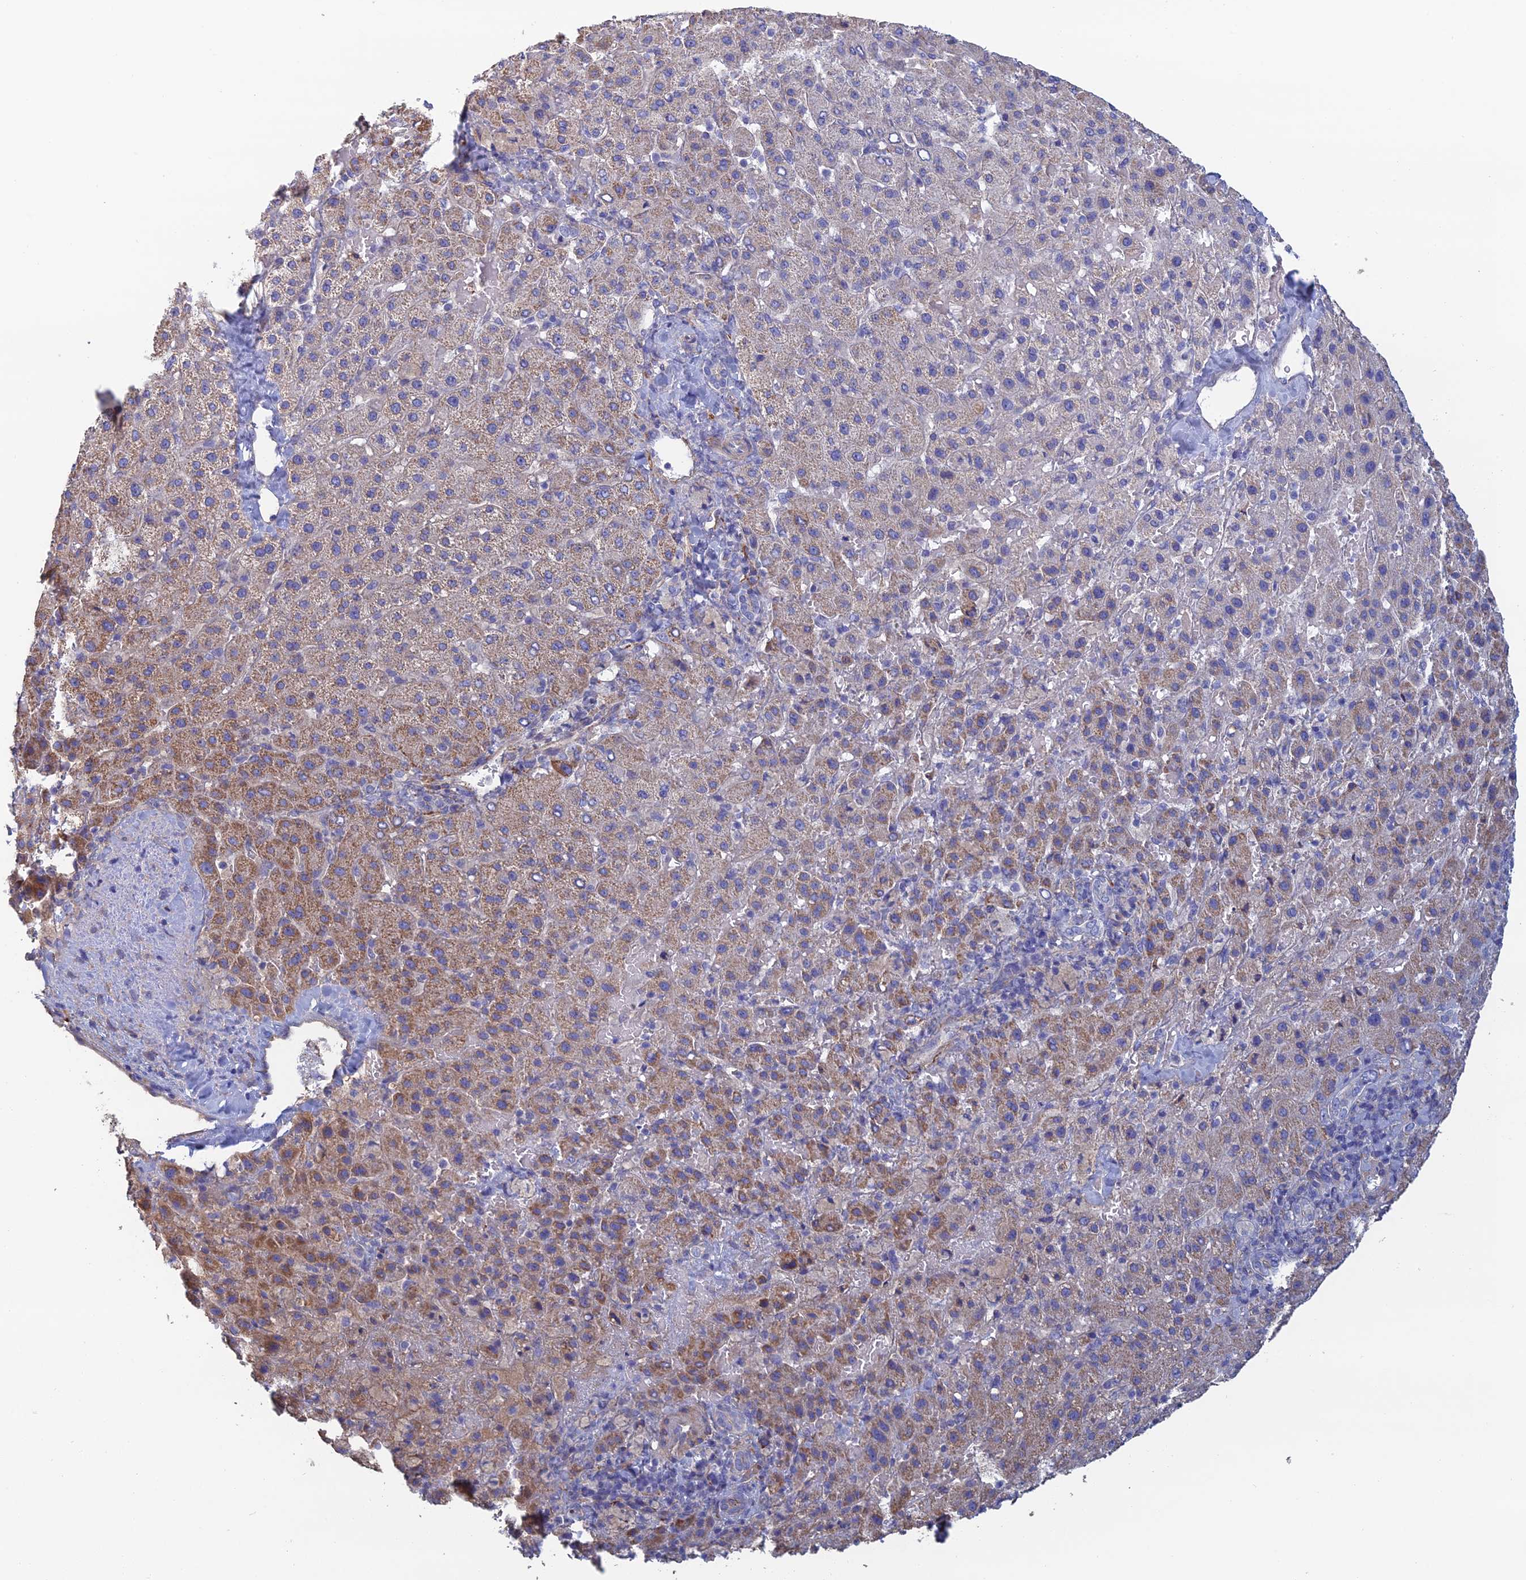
{"staining": {"intensity": "moderate", "quantity": "25%-75%", "location": "cytoplasmic/membranous"}, "tissue": "liver cancer", "cell_type": "Tumor cells", "image_type": "cancer", "snomed": [{"axis": "morphology", "description": "Carcinoma, Hepatocellular, NOS"}, {"axis": "topography", "description": "Liver"}], "caption": "Immunohistochemical staining of liver hepatocellular carcinoma exhibits medium levels of moderate cytoplasmic/membranous protein staining in about 25%-75% of tumor cells. (DAB (3,3'-diaminobenzidine) = brown stain, brightfield microscopy at high magnification).", "gene": "PCDHA5", "patient": {"sex": "female", "age": 58}}